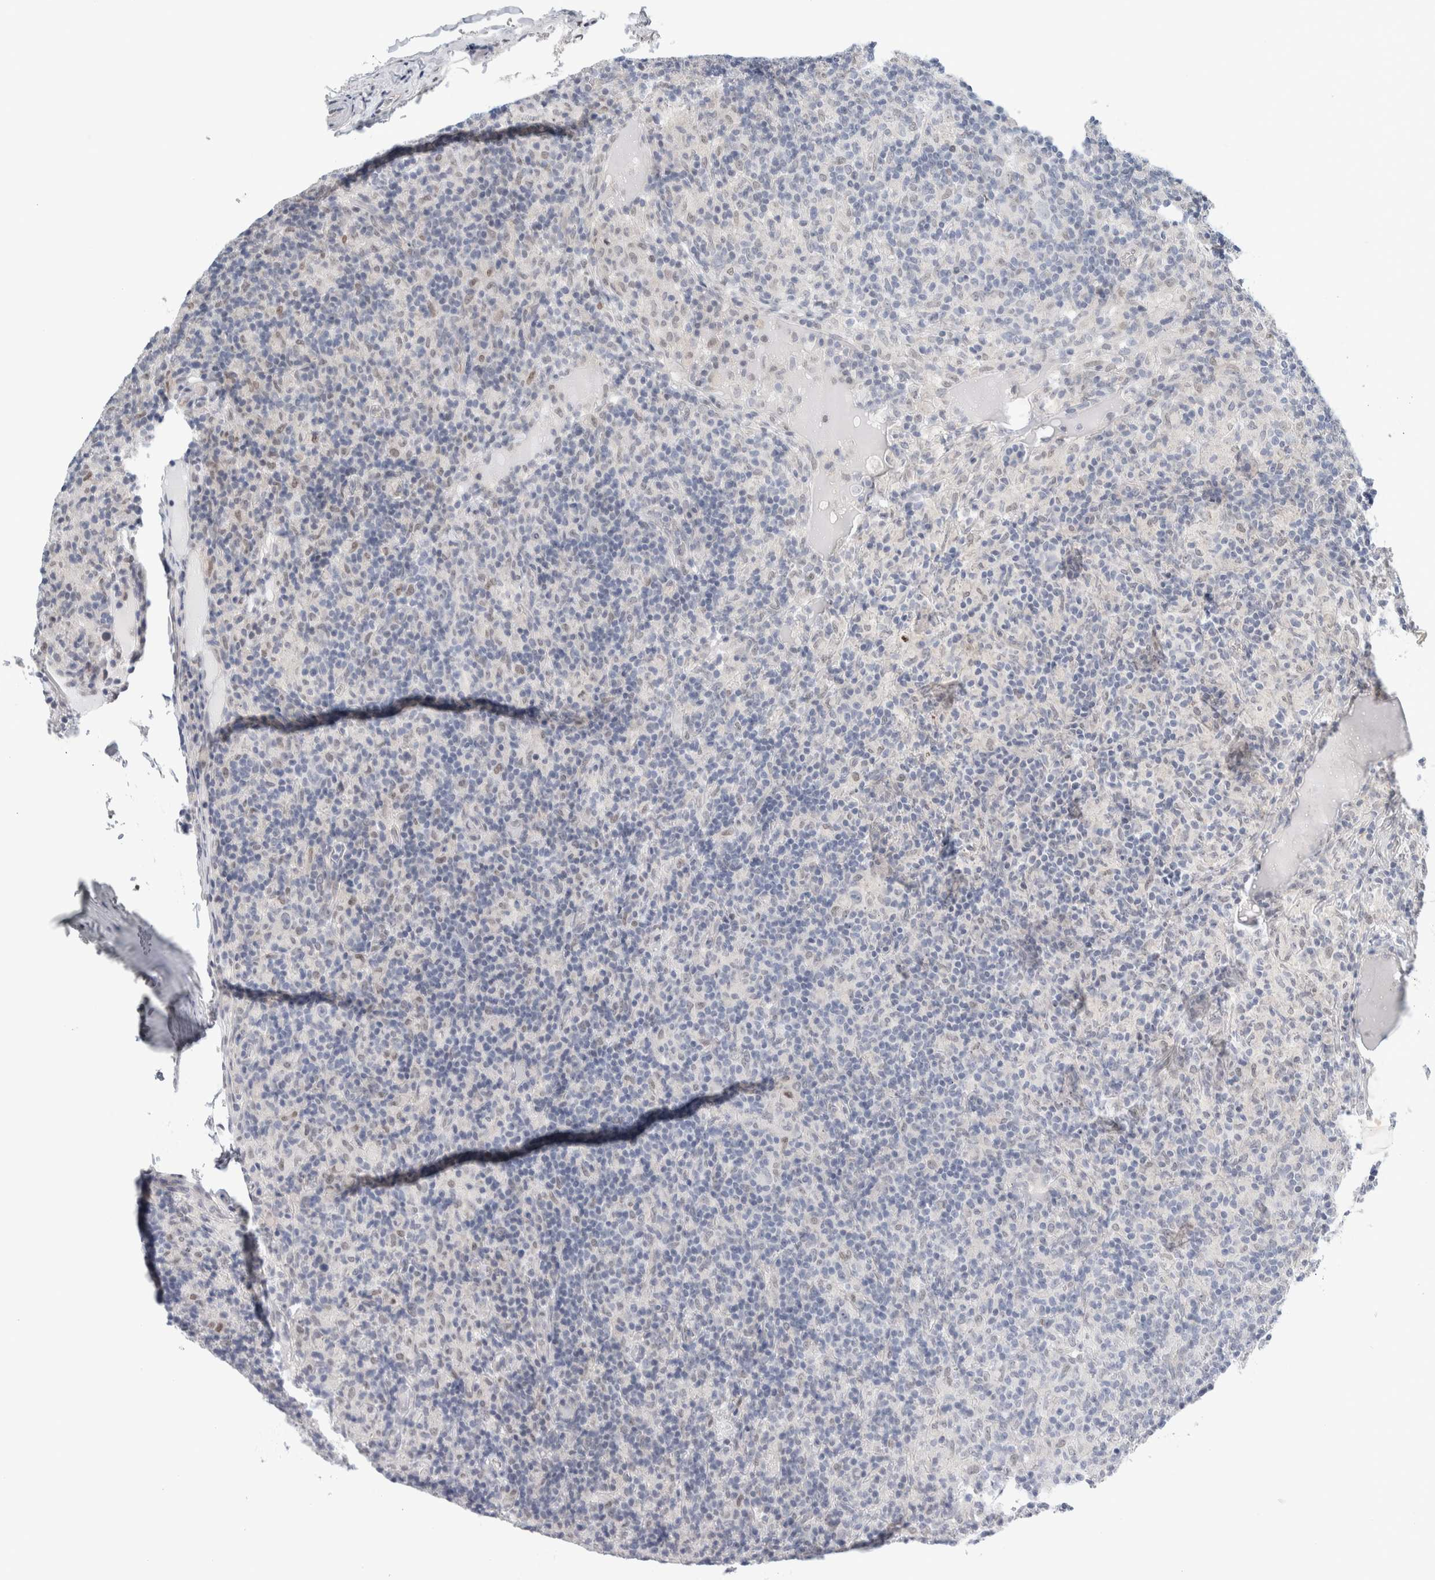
{"staining": {"intensity": "negative", "quantity": "none", "location": "none"}, "tissue": "lymphoma", "cell_type": "Tumor cells", "image_type": "cancer", "snomed": [{"axis": "morphology", "description": "Hodgkin's disease, NOS"}, {"axis": "topography", "description": "Lymph node"}], "caption": "Tumor cells are negative for protein expression in human lymphoma.", "gene": "NEUROD1", "patient": {"sex": "male", "age": 70}}